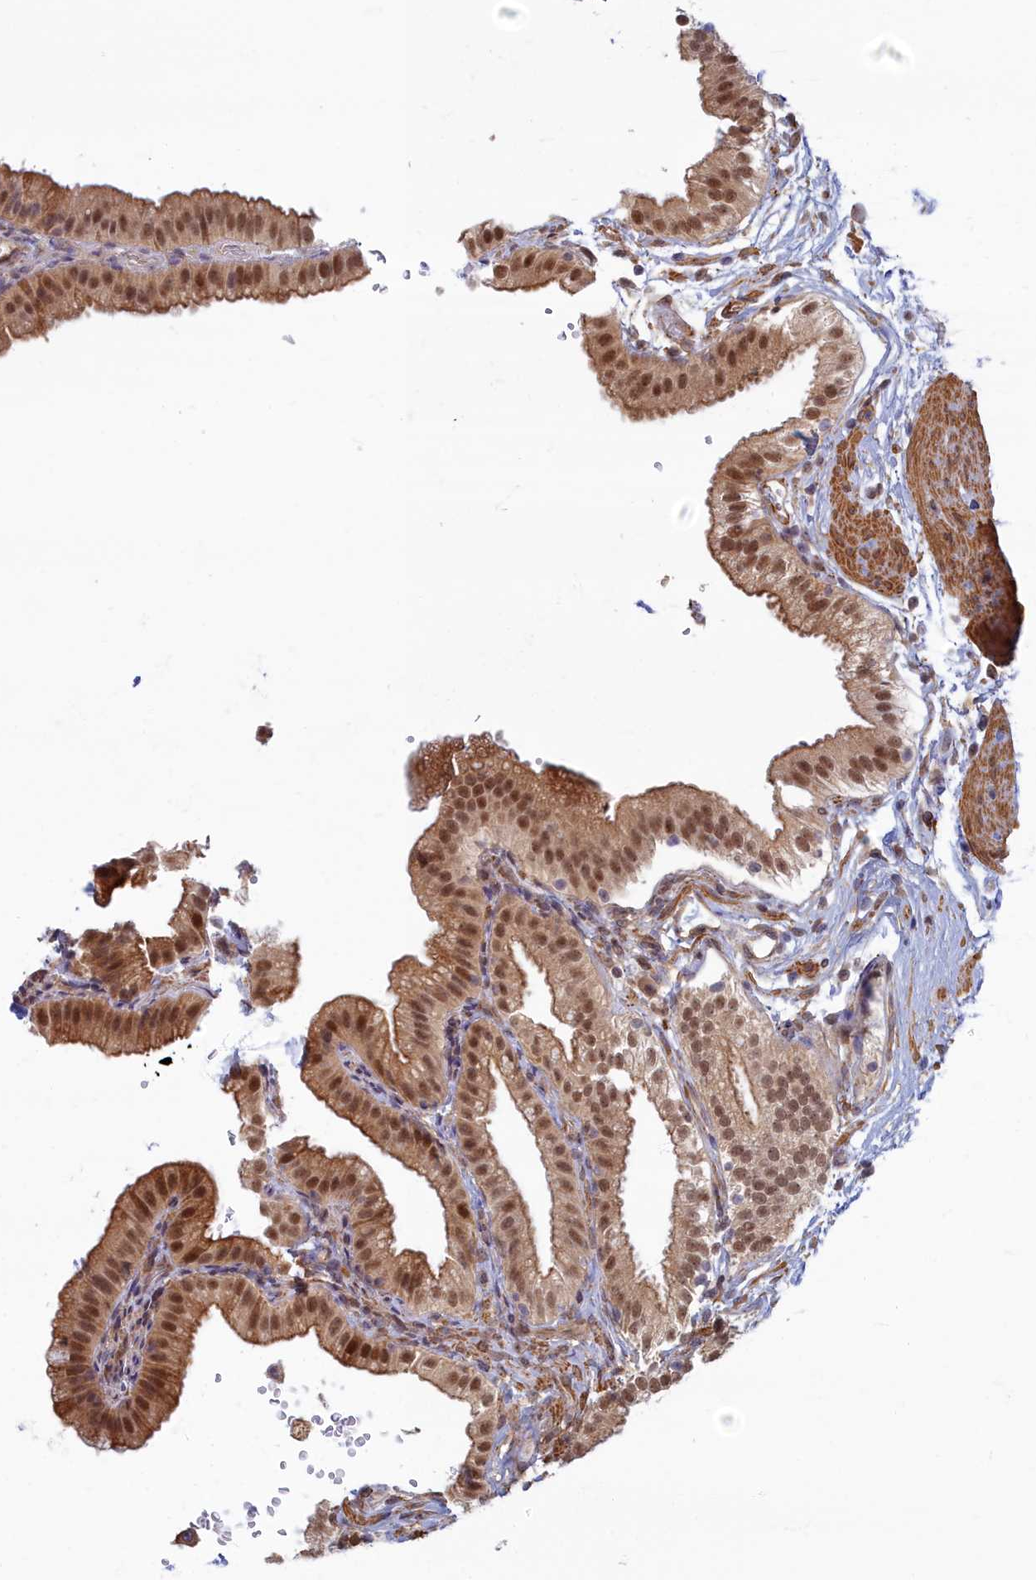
{"staining": {"intensity": "moderate", "quantity": ">75%", "location": "cytoplasmic/membranous,nuclear"}, "tissue": "gallbladder", "cell_type": "Glandular cells", "image_type": "normal", "snomed": [{"axis": "morphology", "description": "Normal tissue, NOS"}, {"axis": "topography", "description": "Gallbladder"}], "caption": "A medium amount of moderate cytoplasmic/membranous,nuclear positivity is seen in approximately >75% of glandular cells in benign gallbladder.", "gene": "MAK16", "patient": {"sex": "female", "age": 61}}